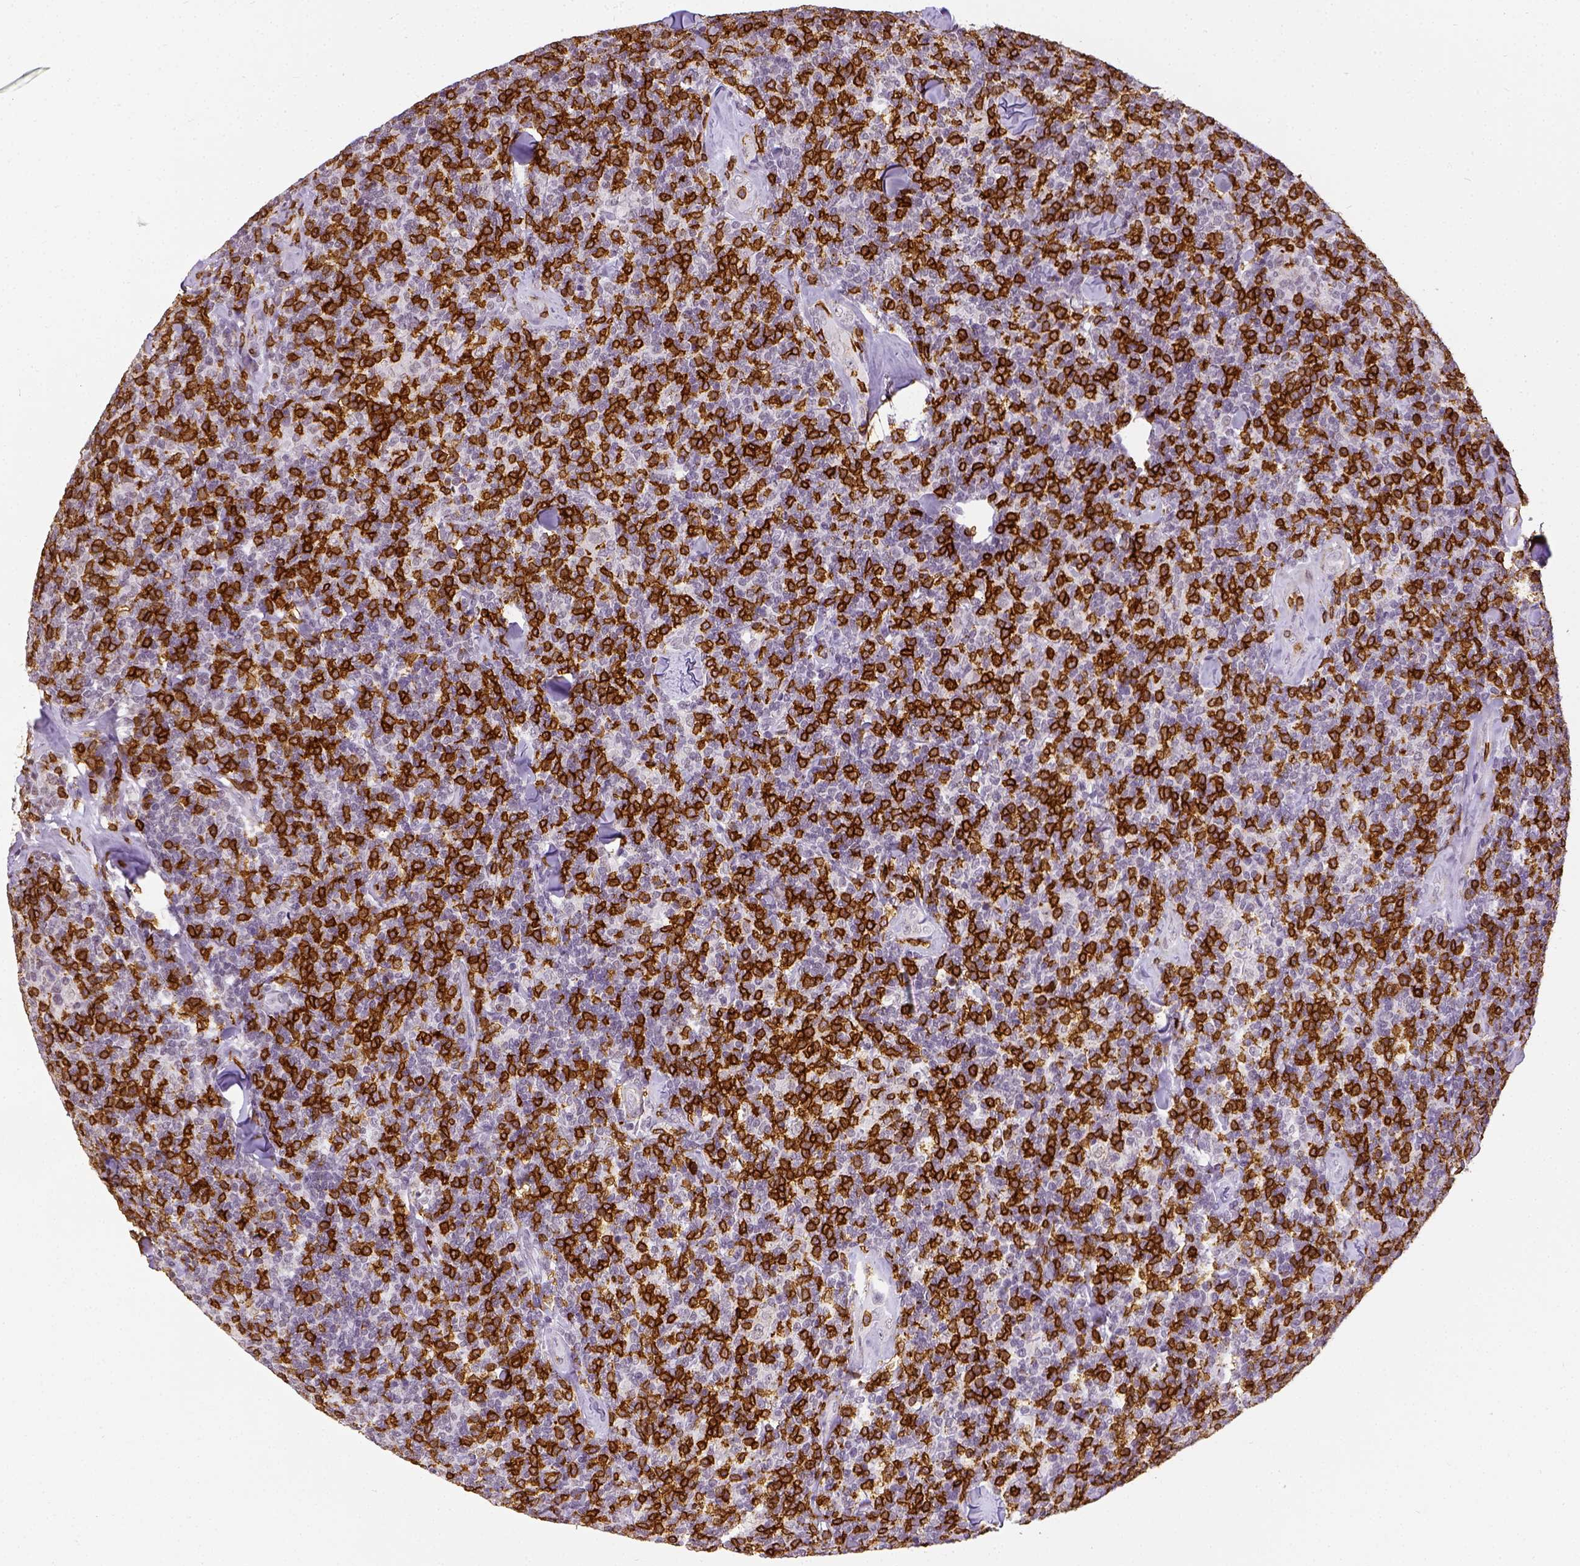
{"staining": {"intensity": "negative", "quantity": "none", "location": "none"}, "tissue": "lymphoma", "cell_type": "Tumor cells", "image_type": "cancer", "snomed": [{"axis": "morphology", "description": "Malignant lymphoma, non-Hodgkin's type, Low grade"}, {"axis": "topography", "description": "Lymph node"}], "caption": "This is an immunohistochemistry (IHC) photomicrograph of human malignant lymphoma, non-Hodgkin's type (low-grade). There is no expression in tumor cells.", "gene": "CD3E", "patient": {"sex": "female", "age": 56}}